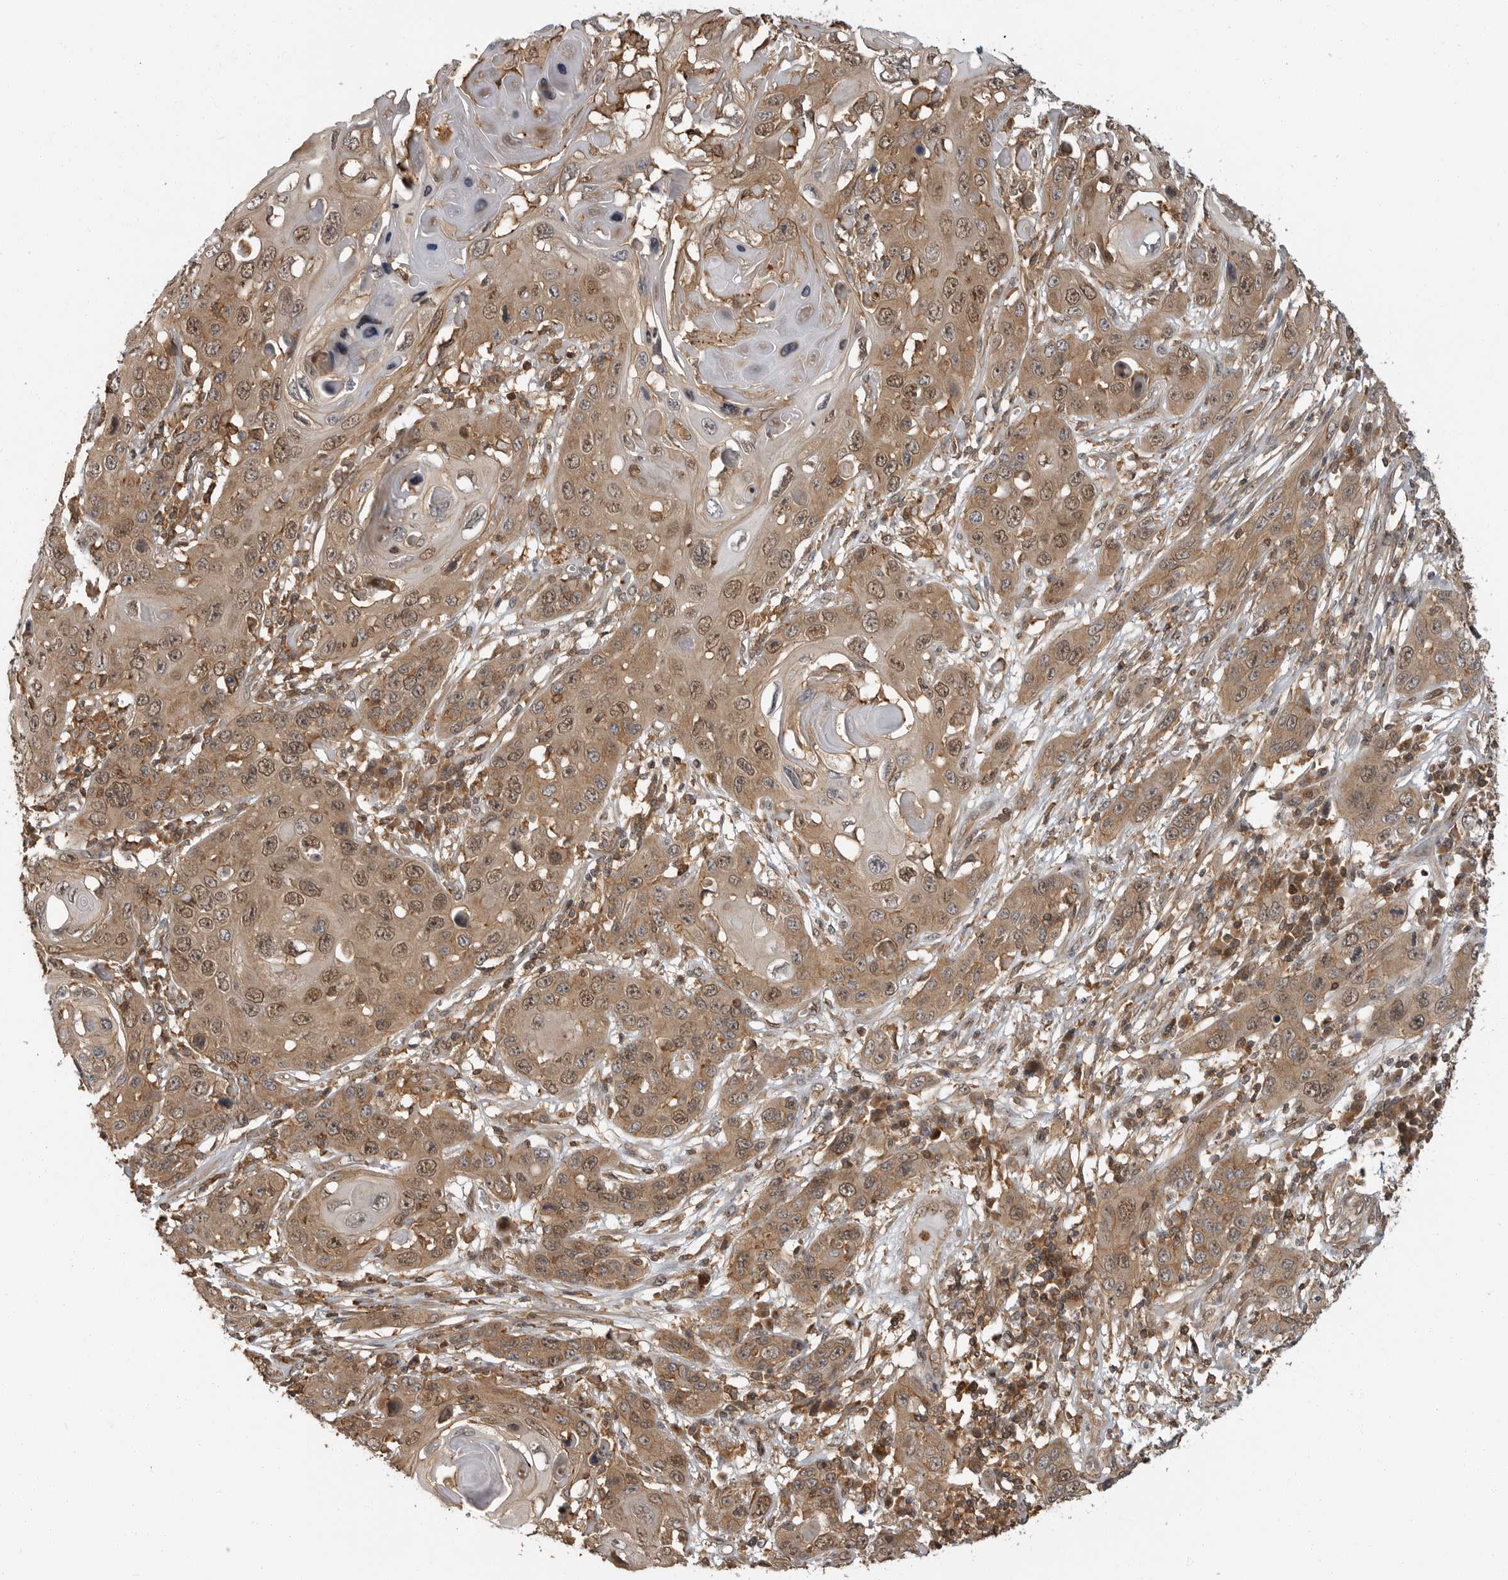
{"staining": {"intensity": "moderate", "quantity": ">75%", "location": "cytoplasmic/membranous,nuclear"}, "tissue": "skin cancer", "cell_type": "Tumor cells", "image_type": "cancer", "snomed": [{"axis": "morphology", "description": "Squamous cell carcinoma, NOS"}, {"axis": "topography", "description": "Skin"}], "caption": "Moderate cytoplasmic/membranous and nuclear staining for a protein is present in approximately >75% of tumor cells of skin cancer using immunohistochemistry (IHC).", "gene": "ERN1", "patient": {"sex": "male", "age": 55}}